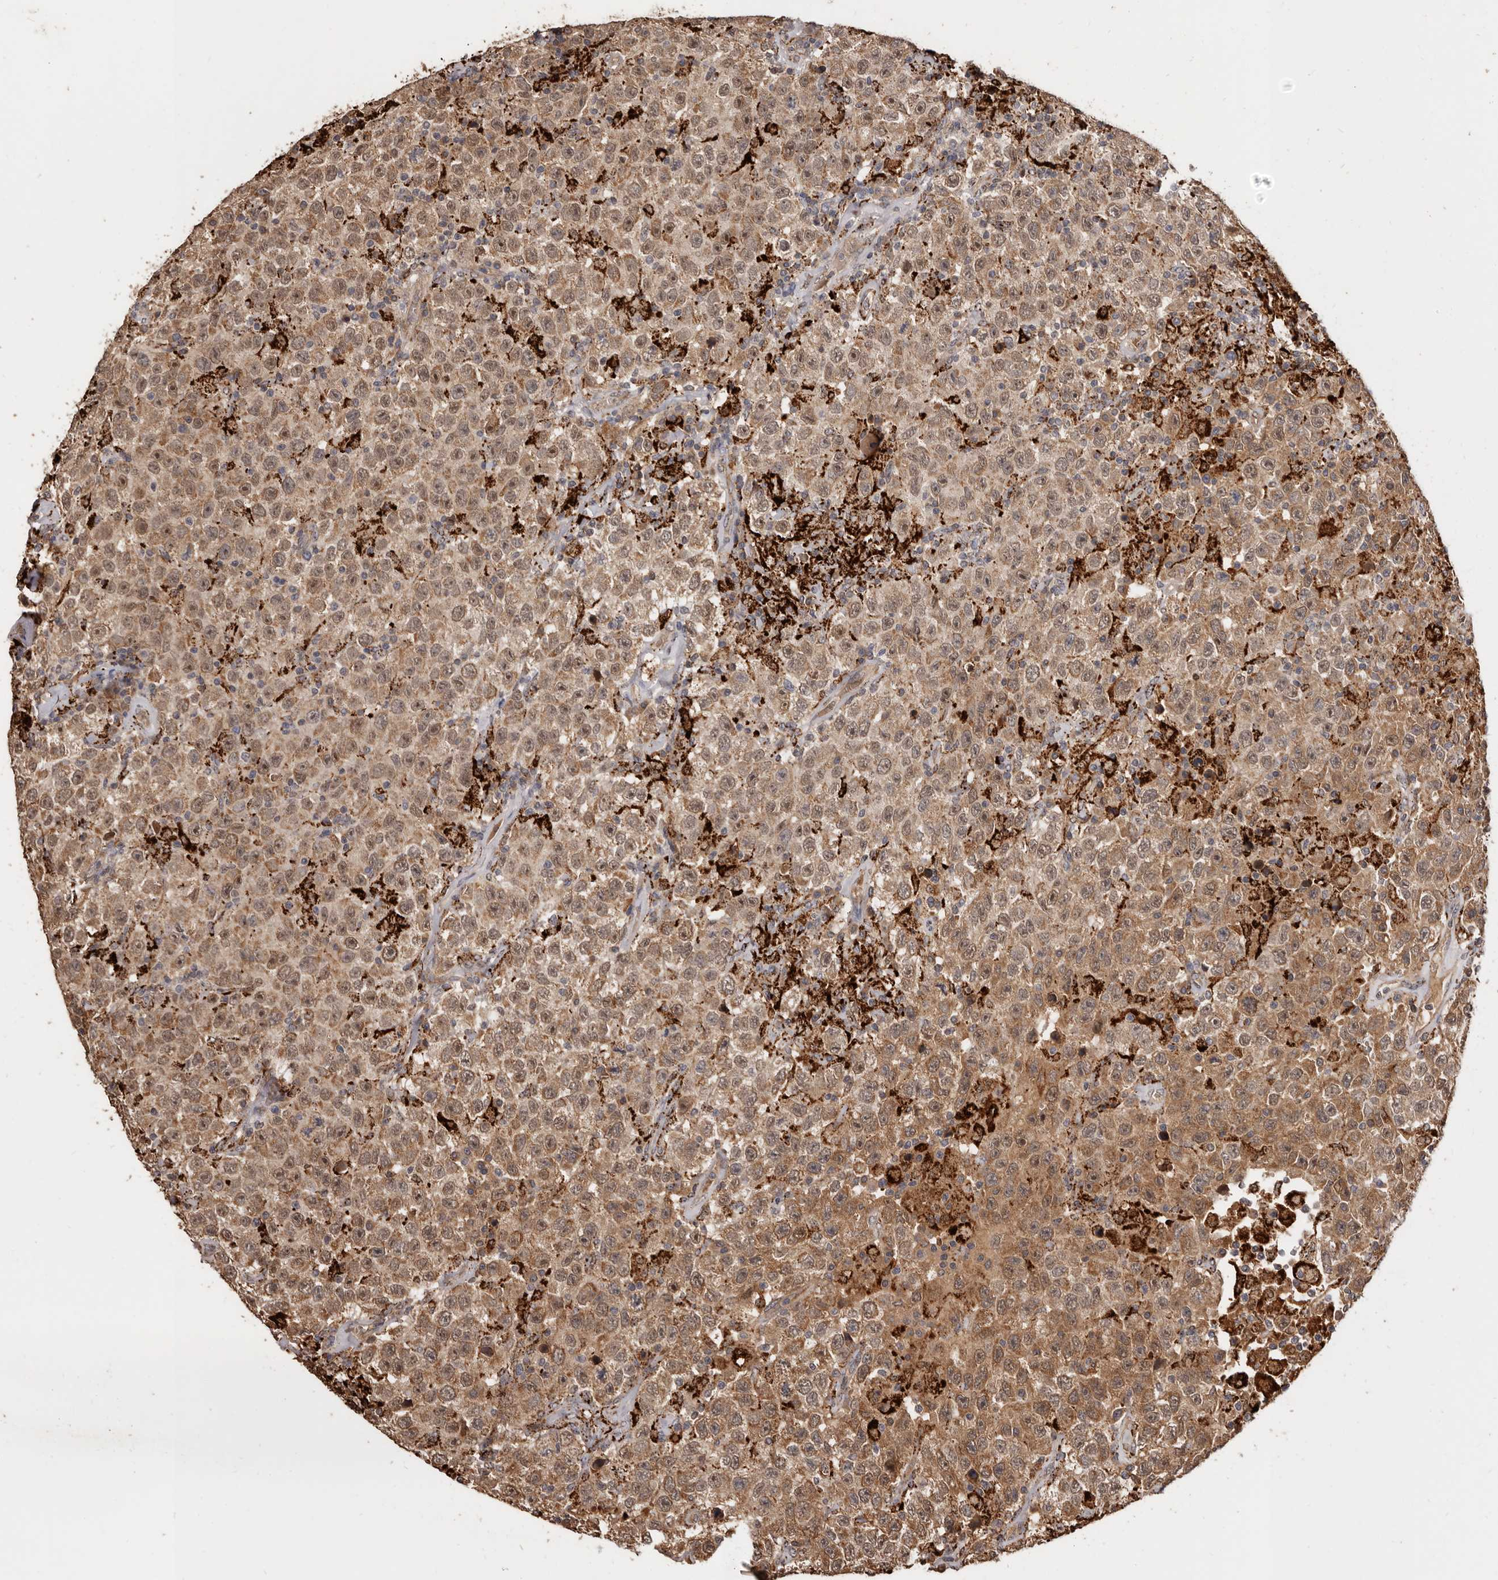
{"staining": {"intensity": "moderate", "quantity": ">75%", "location": "cytoplasmic/membranous"}, "tissue": "testis cancer", "cell_type": "Tumor cells", "image_type": "cancer", "snomed": [{"axis": "morphology", "description": "Seminoma, NOS"}, {"axis": "topography", "description": "Testis"}], "caption": "An immunohistochemistry image of neoplastic tissue is shown. Protein staining in brown highlights moderate cytoplasmic/membranous positivity in testis cancer within tumor cells.", "gene": "AKAP7", "patient": {"sex": "male", "age": 41}}